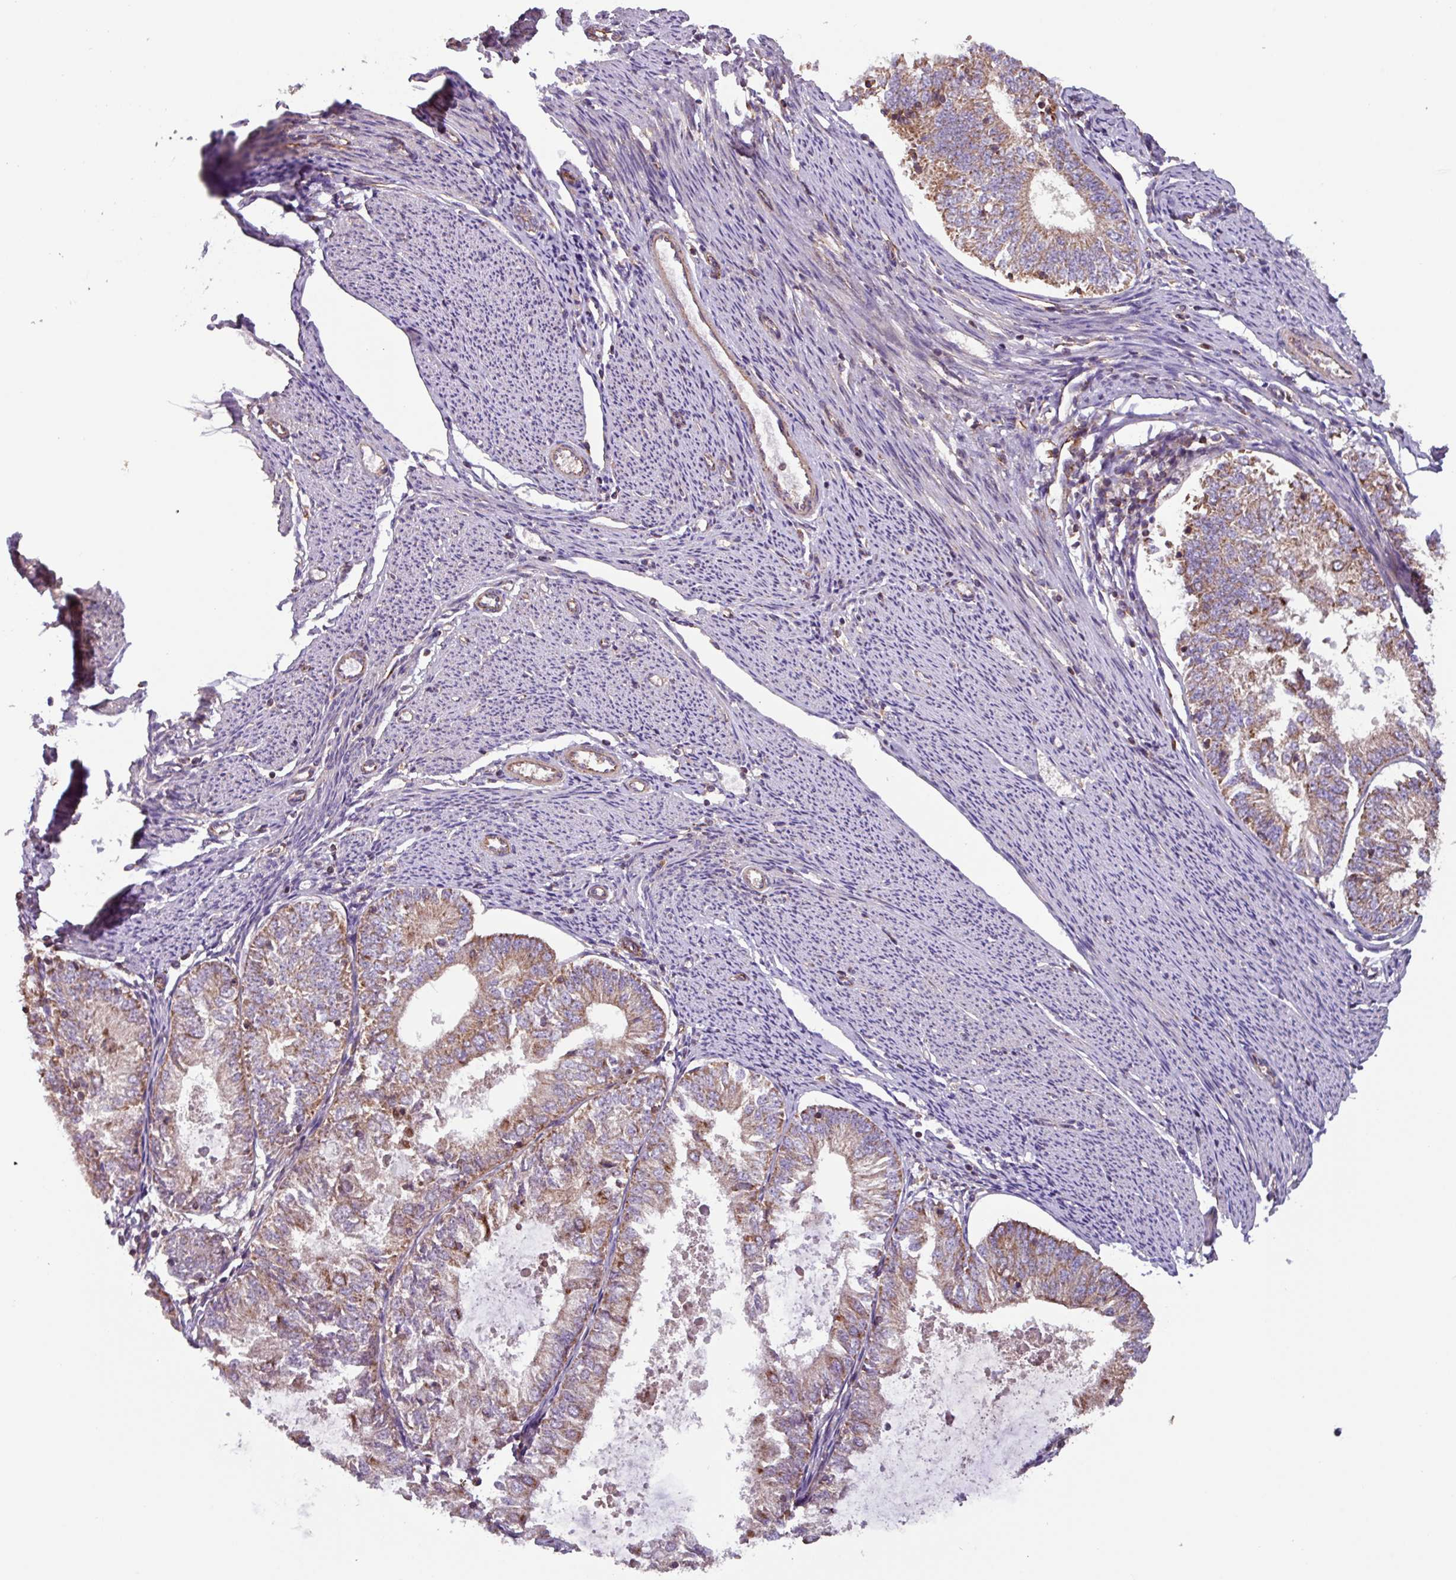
{"staining": {"intensity": "moderate", "quantity": "25%-75%", "location": "cytoplasmic/membranous"}, "tissue": "endometrial cancer", "cell_type": "Tumor cells", "image_type": "cancer", "snomed": [{"axis": "morphology", "description": "Adenocarcinoma, NOS"}, {"axis": "topography", "description": "Endometrium"}], "caption": "The immunohistochemical stain labels moderate cytoplasmic/membranous expression in tumor cells of endometrial cancer tissue.", "gene": "PLEKHD1", "patient": {"sex": "female", "age": 57}}